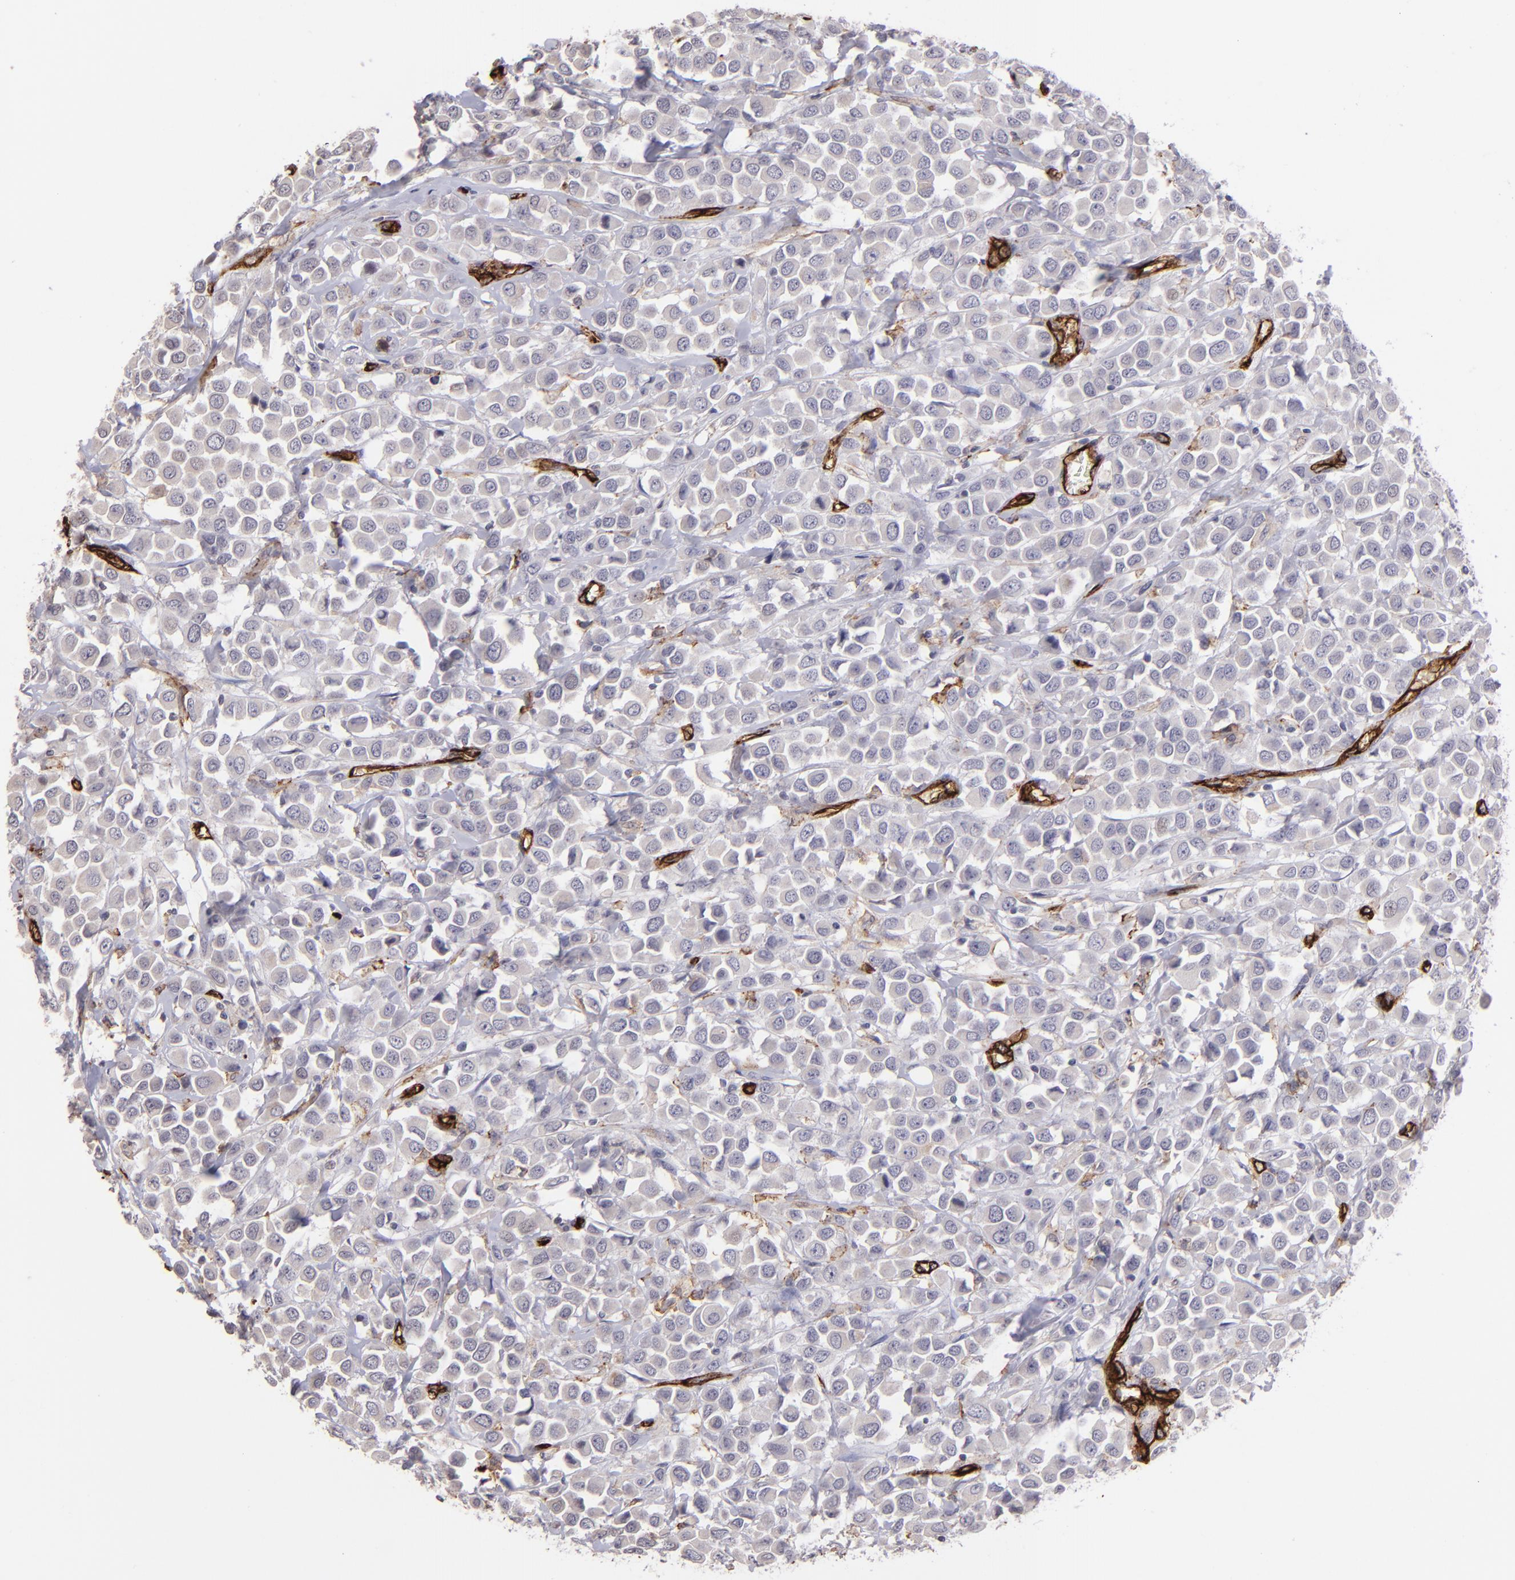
{"staining": {"intensity": "negative", "quantity": "none", "location": "none"}, "tissue": "breast cancer", "cell_type": "Tumor cells", "image_type": "cancer", "snomed": [{"axis": "morphology", "description": "Duct carcinoma"}, {"axis": "topography", "description": "Breast"}], "caption": "The micrograph reveals no significant staining in tumor cells of breast infiltrating ductal carcinoma. Nuclei are stained in blue.", "gene": "DYSF", "patient": {"sex": "female", "age": 61}}